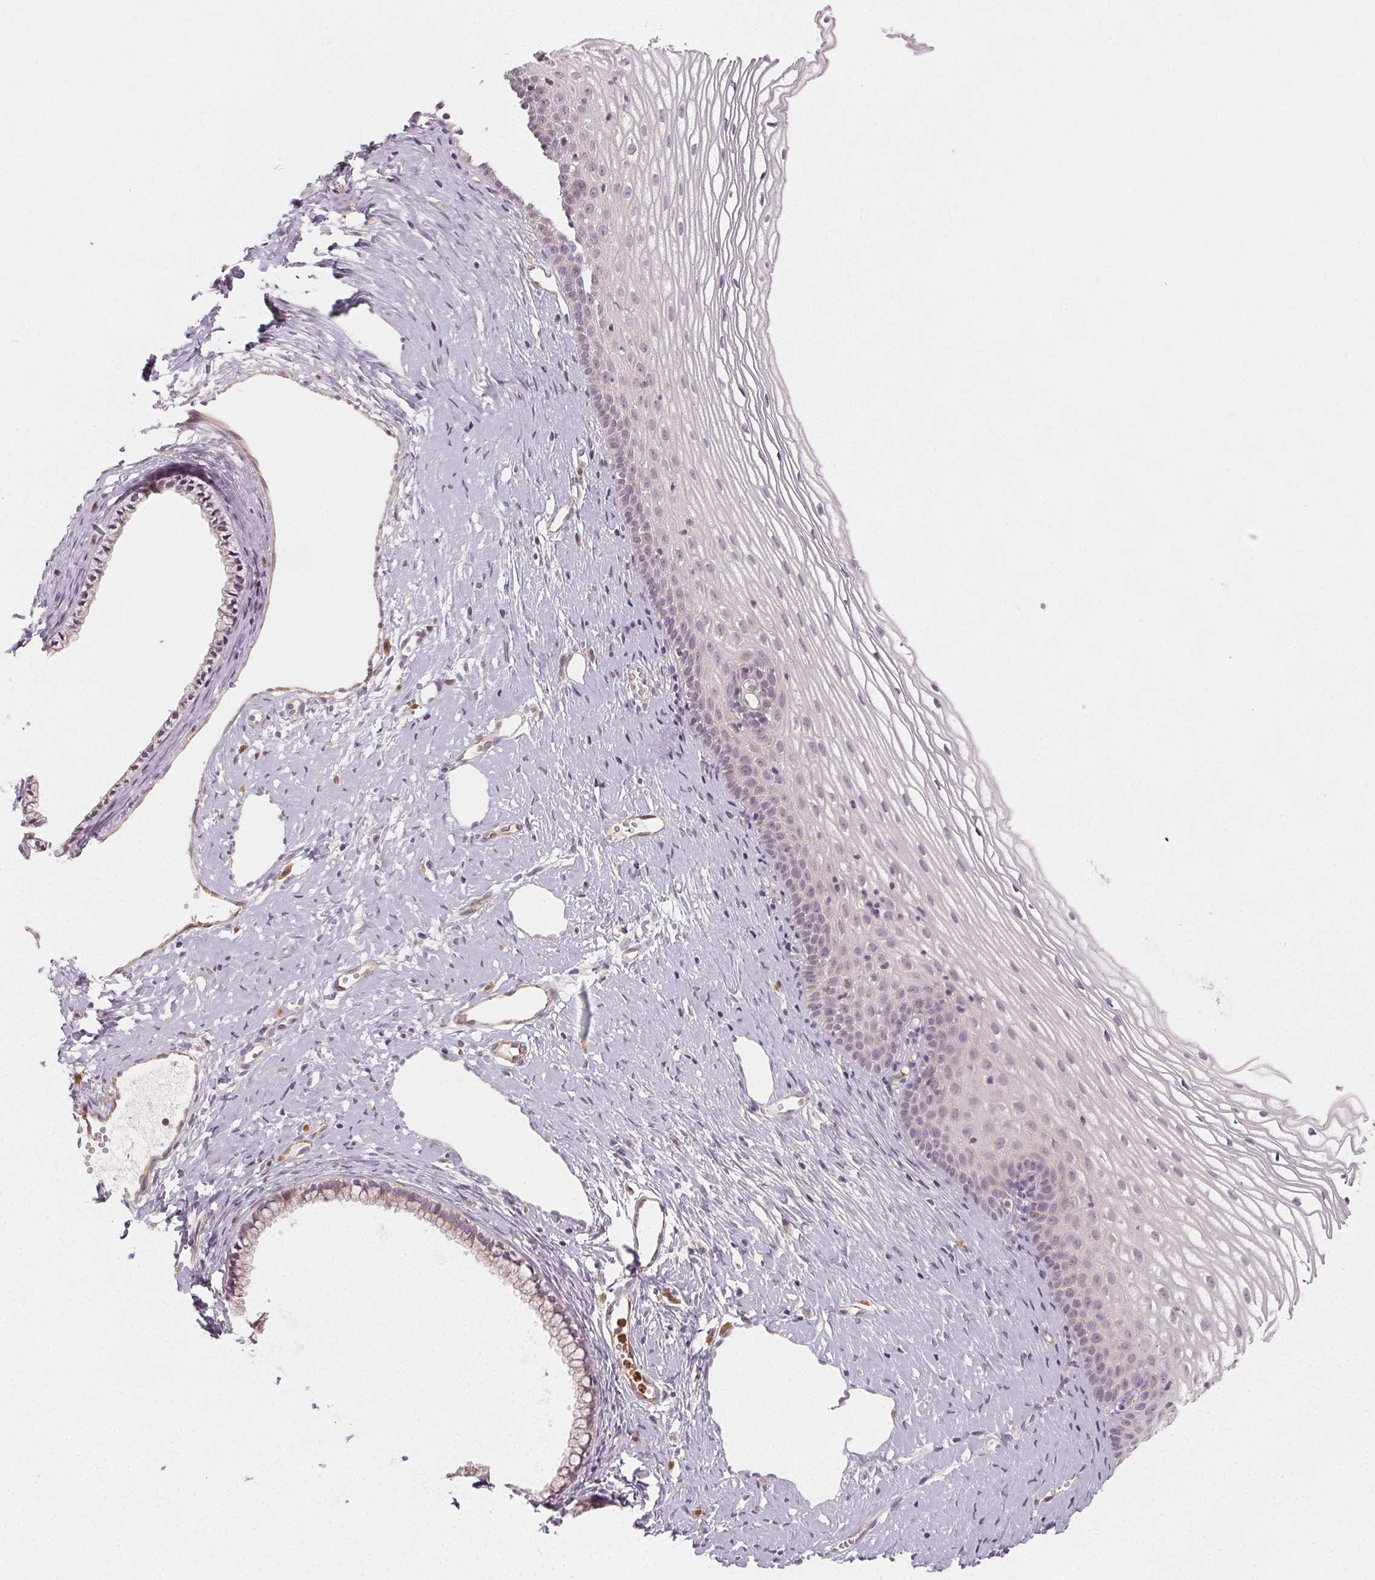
{"staining": {"intensity": "negative", "quantity": "none", "location": "none"}, "tissue": "cervix", "cell_type": "Glandular cells", "image_type": "normal", "snomed": [{"axis": "morphology", "description": "Normal tissue, NOS"}, {"axis": "topography", "description": "Cervix"}], "caption": "Human cervix stained for a protein using immunohistochemistry exhibits no staining in glandular cells.", "gene": "CLCNKA", "patient": {"sex": "female", "age": 40}}